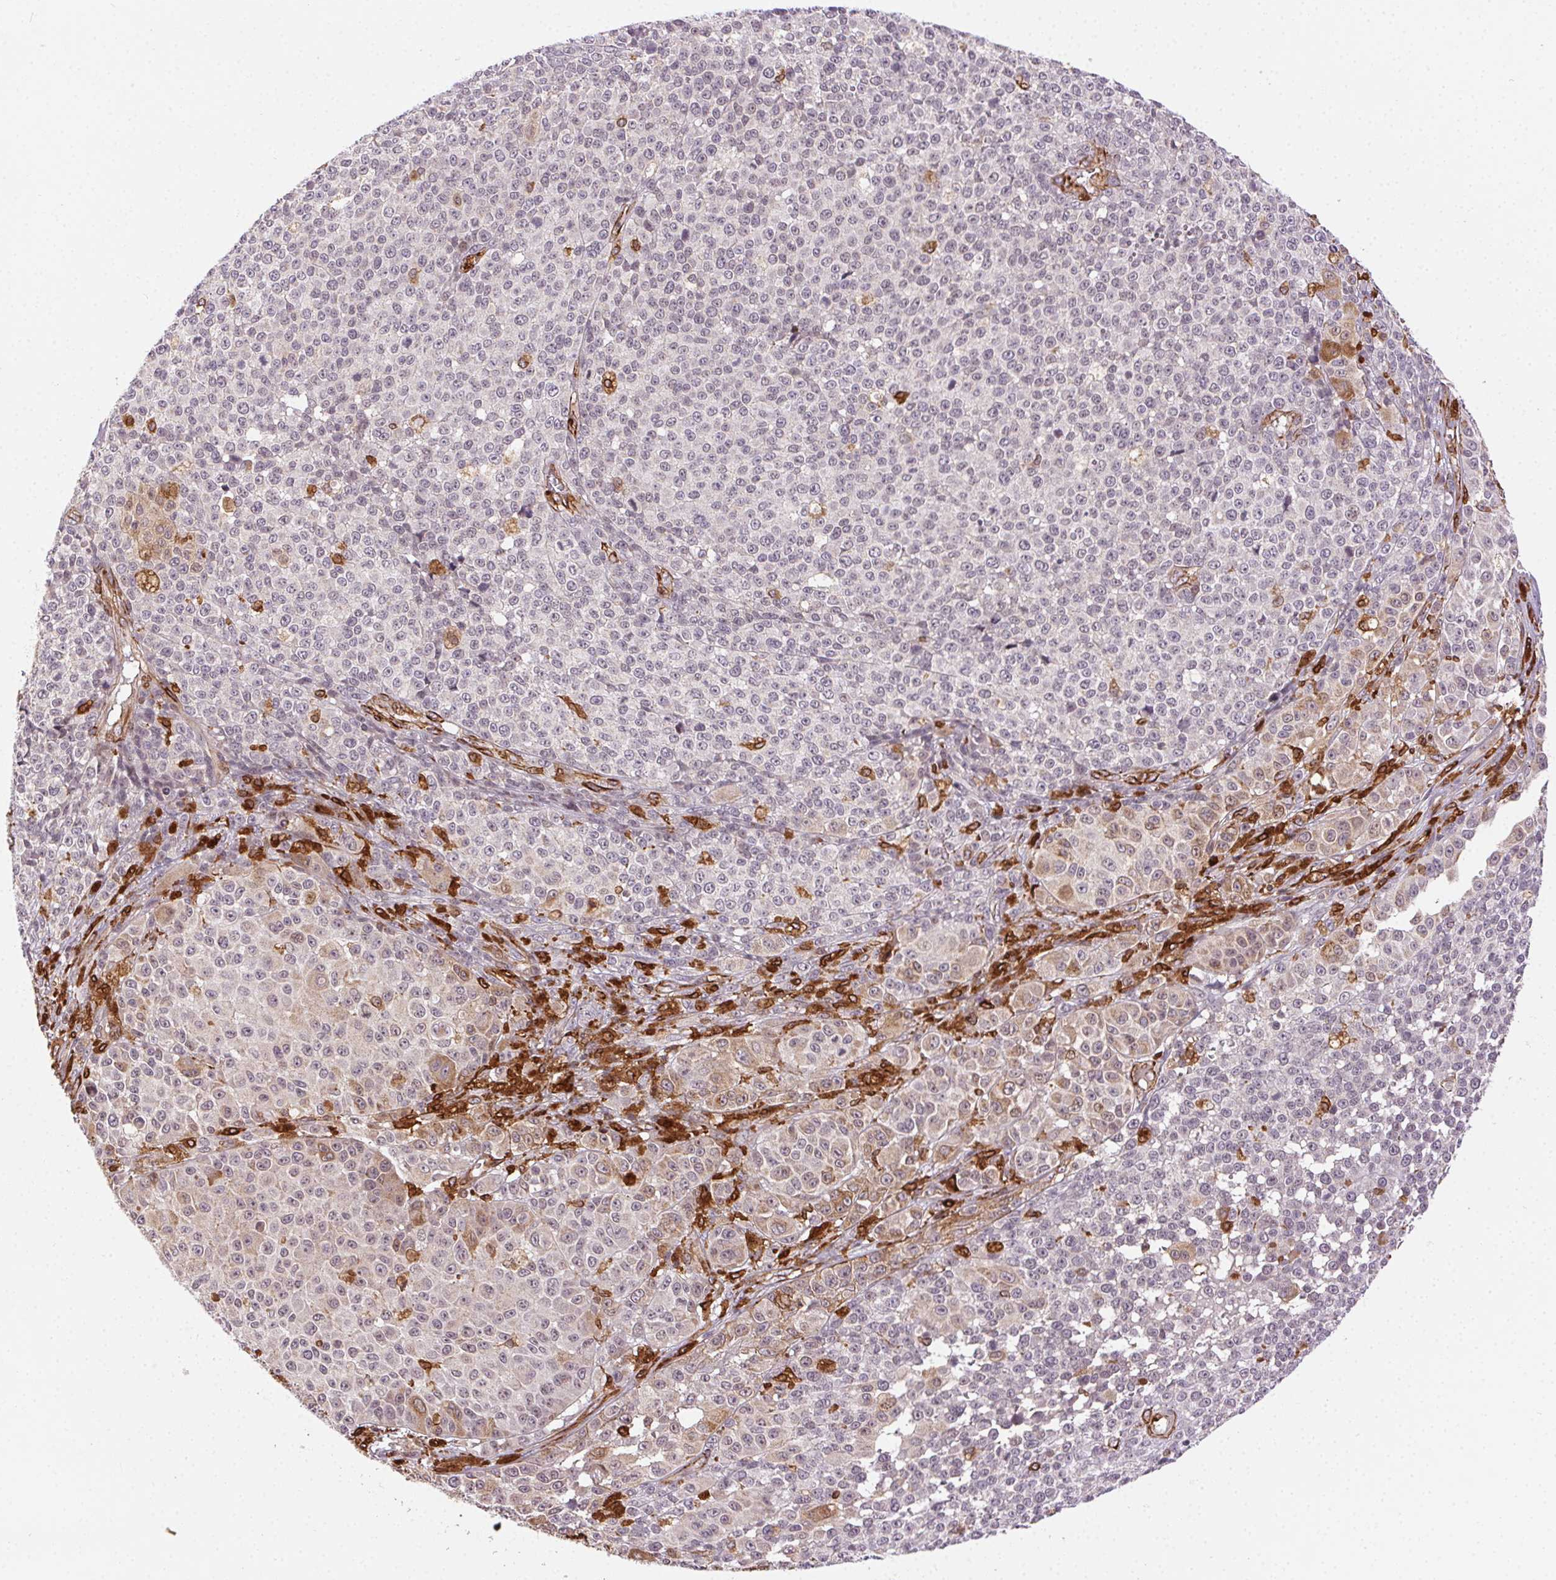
{"staining": {"intensity": "weak", "quantity": "<25%", "location": "cytoplasmic/membranous"}, "tissue": "melanoma", "cell_type": "Tumor cells", "image_type": "cancer", "snomed": [{"axis": "morphology", "description": "Malignant melanoma, NOS"}, {"axis": "topography", "description": "Skin"}], "caption": "Human melanoma stained for a protein using immunohistochemistry demonstrates no staining in tumor cells.", "gene": "RNASET2", "patient": {"sex": "female", "age": 58}}